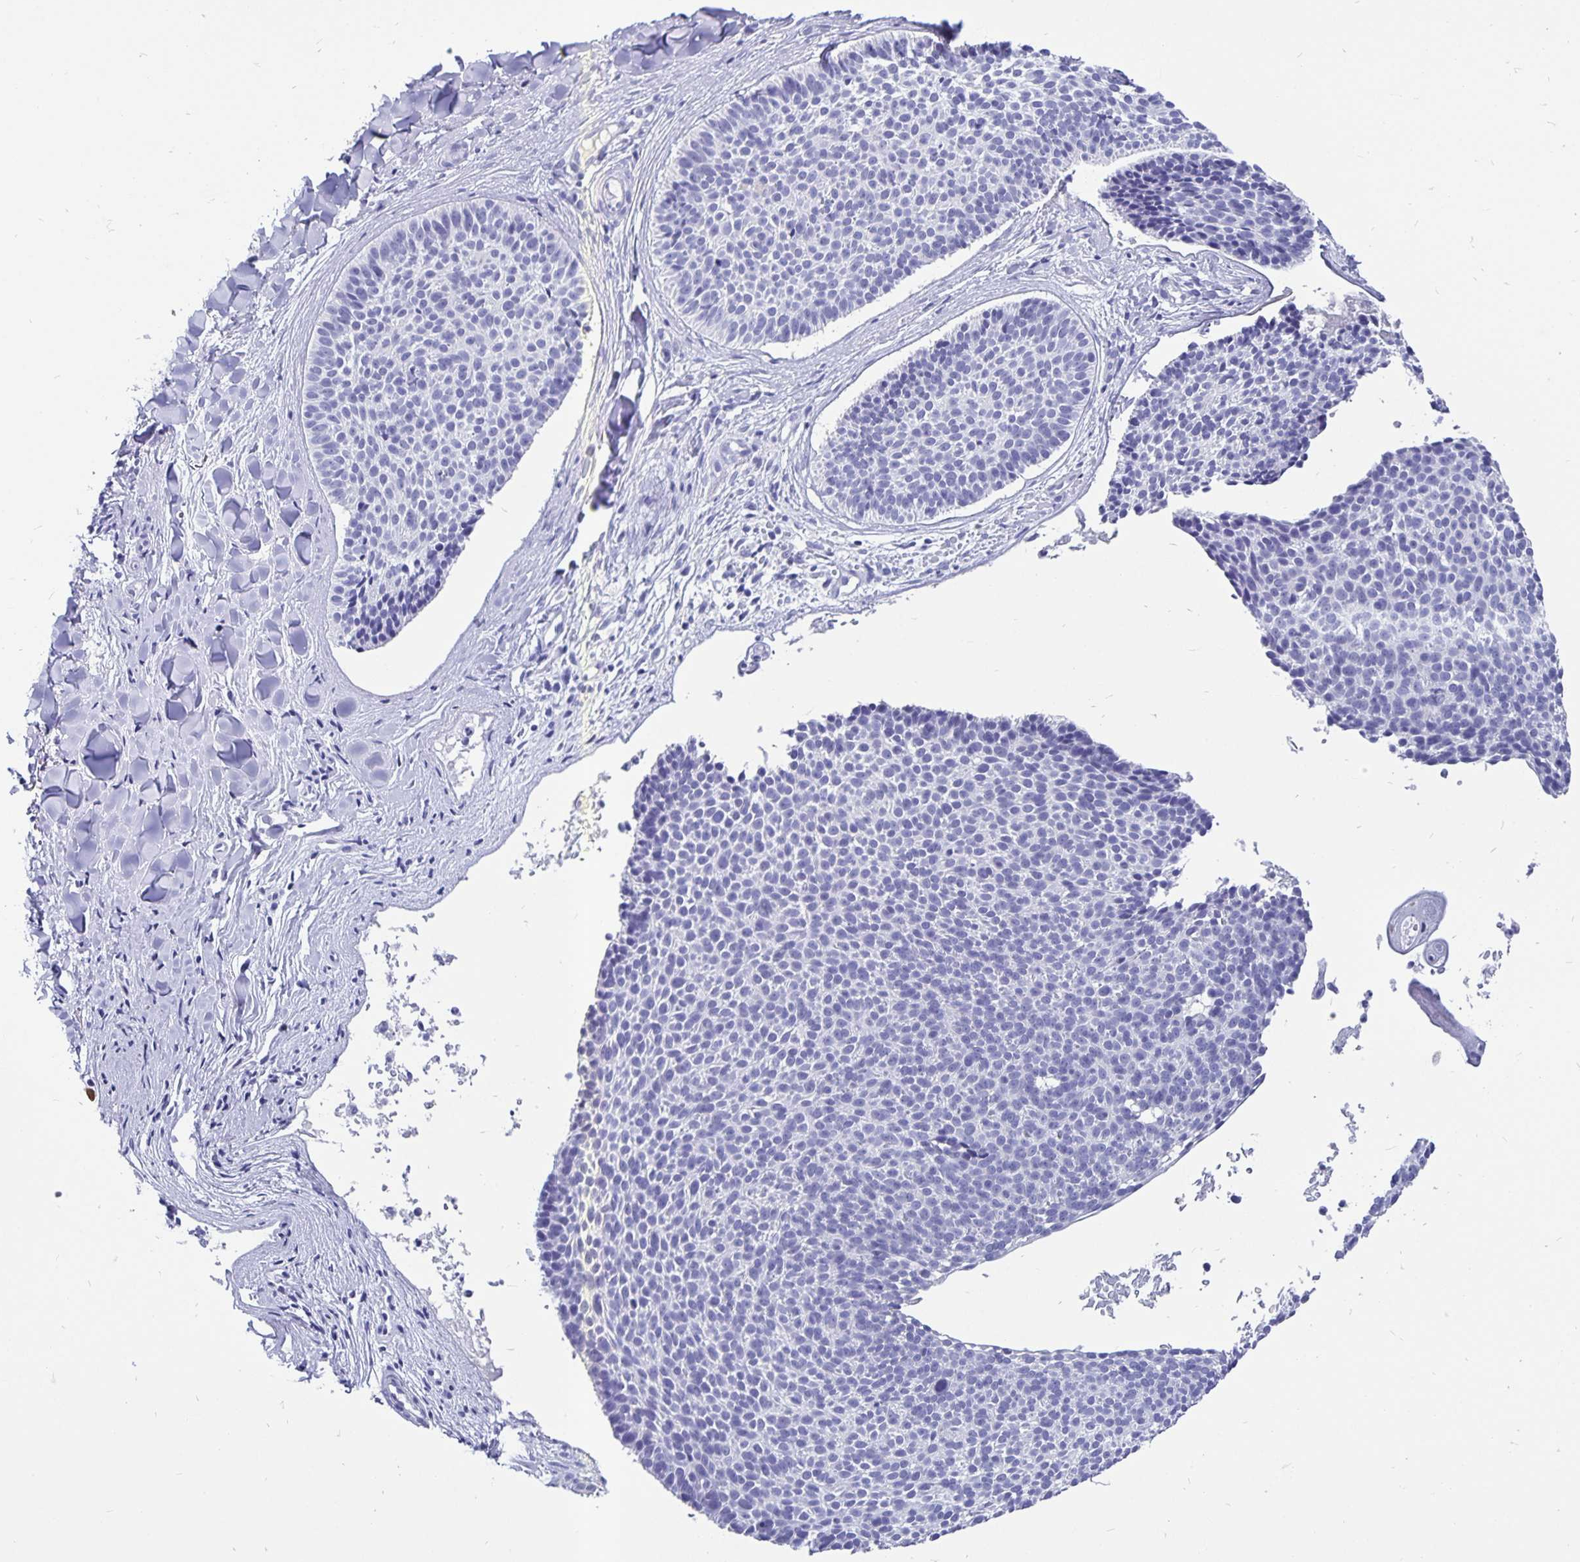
{"staining": {"intensity": "negative", "quantity": "none", "location": "none"}, "tissue": "skin cancer", "cell_type": "Tumor cells", "image_type": "cancer", "snomed": [{"axis": "morphology", "description": "Basal cell carcinoma"}, {"axis": "topography", "description": "Skin"}], "caption": "A high-resolution micrograph shows immunohistochemistry (IHC) staining of skin basal cell carcinoma, which displays no significant staining in tumor cells.", "gene": "ODF3B", "patient": {"sex": "male", "age": 82}}